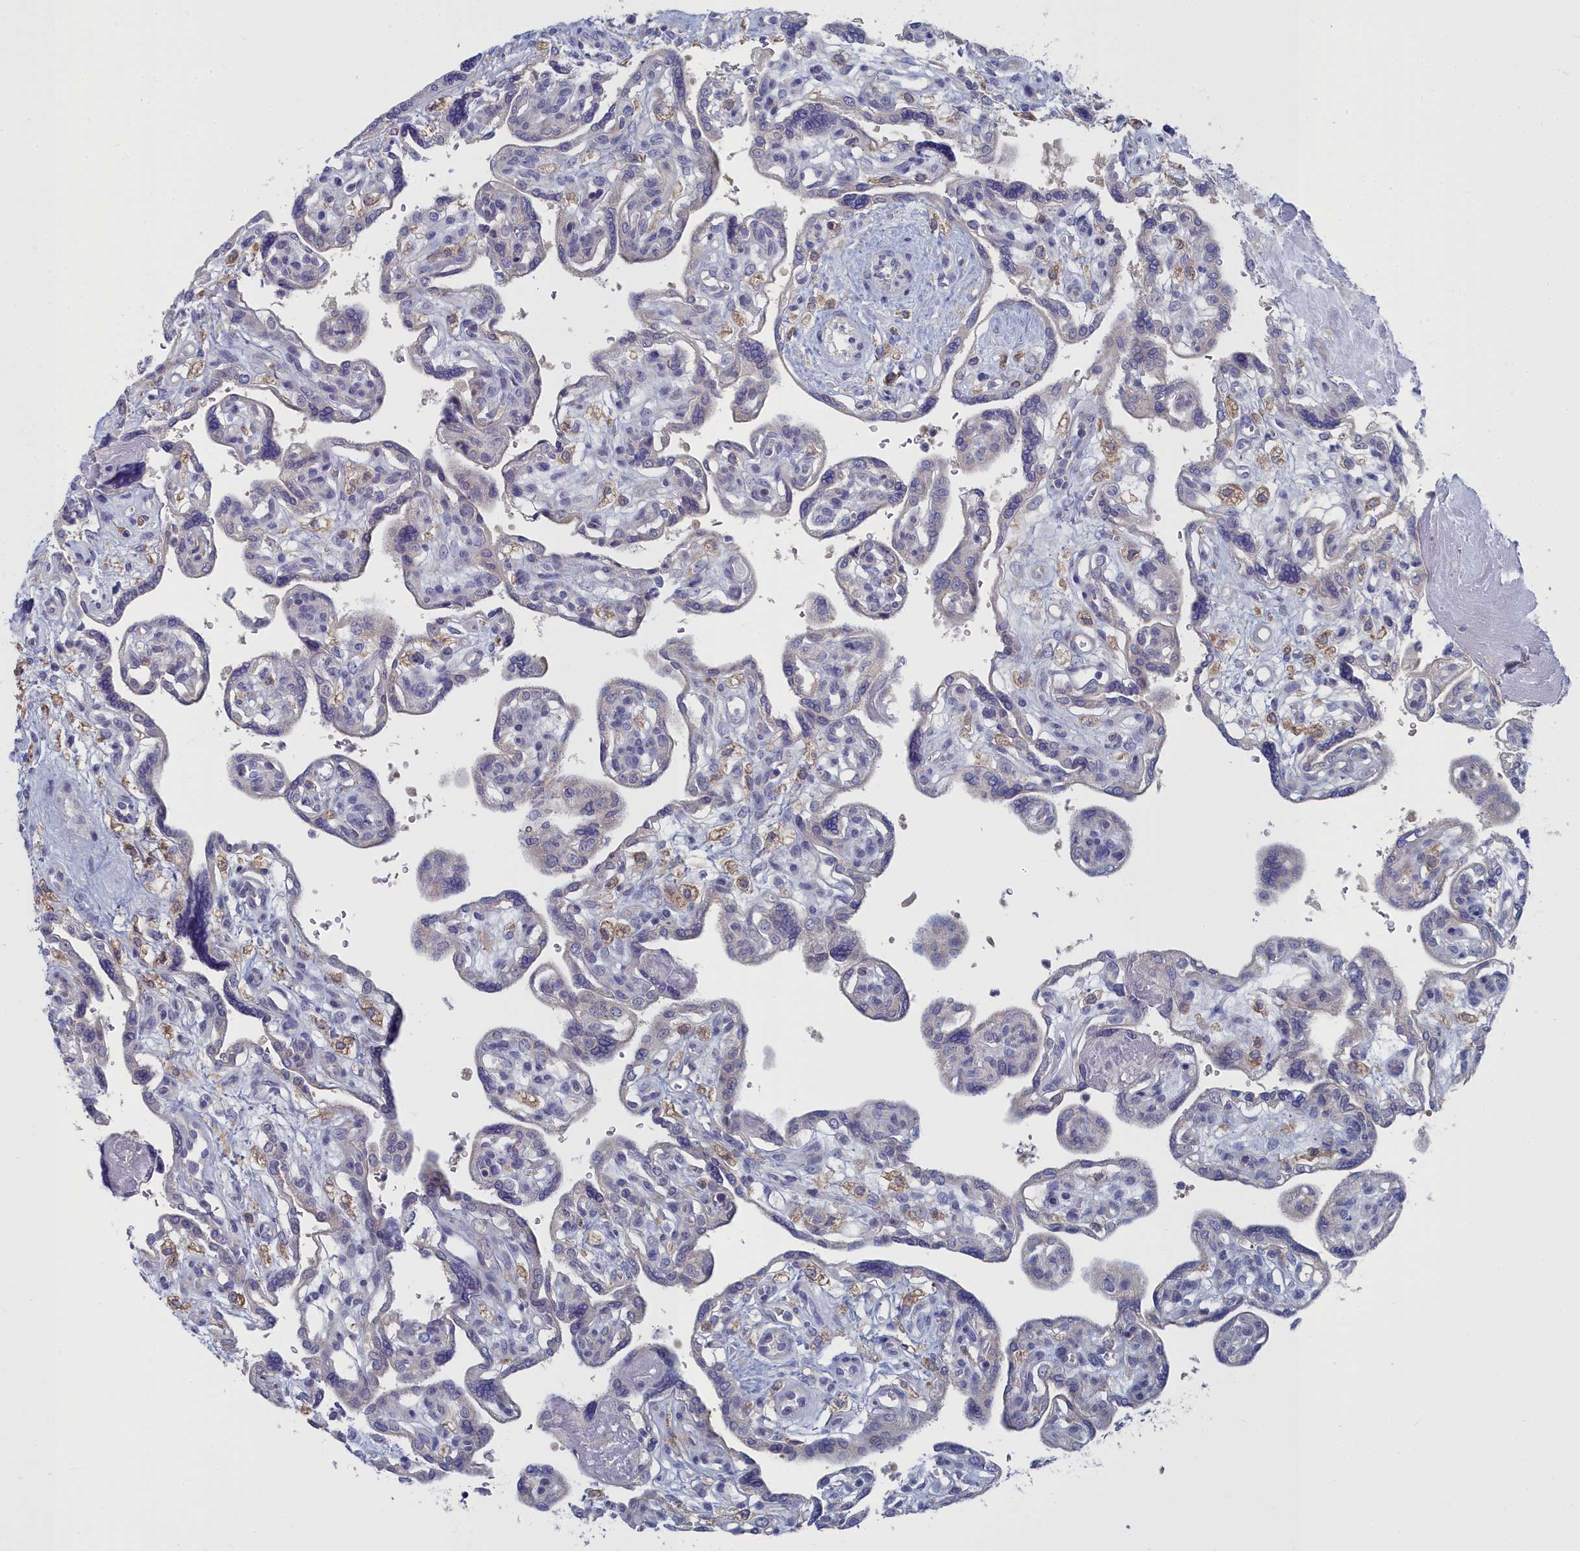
{"staining": {"intensity": "moderate", "quantity": "25%-75%", "location": "cytoplasmic/membranous"}, "tissue": "placenta", "cell_type": "Trophoblastic cells", "image_type": "normal", "snomed": [{"axis": "morphology", "description": "Normal tissue, NOS"}, {"axis": "topography", "description": "Placenta"}], "caption": "The image reveals immunohistochemical staining of benign placenta. There is moderate cytoplasmic/membranous positivity is present in about 25%-75% of trophoblastic cells. (DAB (3,3'-diaminobenzidine) IHC with brightfield microscopy, high magnification).", "gene": "CCDC149", "patient": {"sex": "female", "age": 39}}